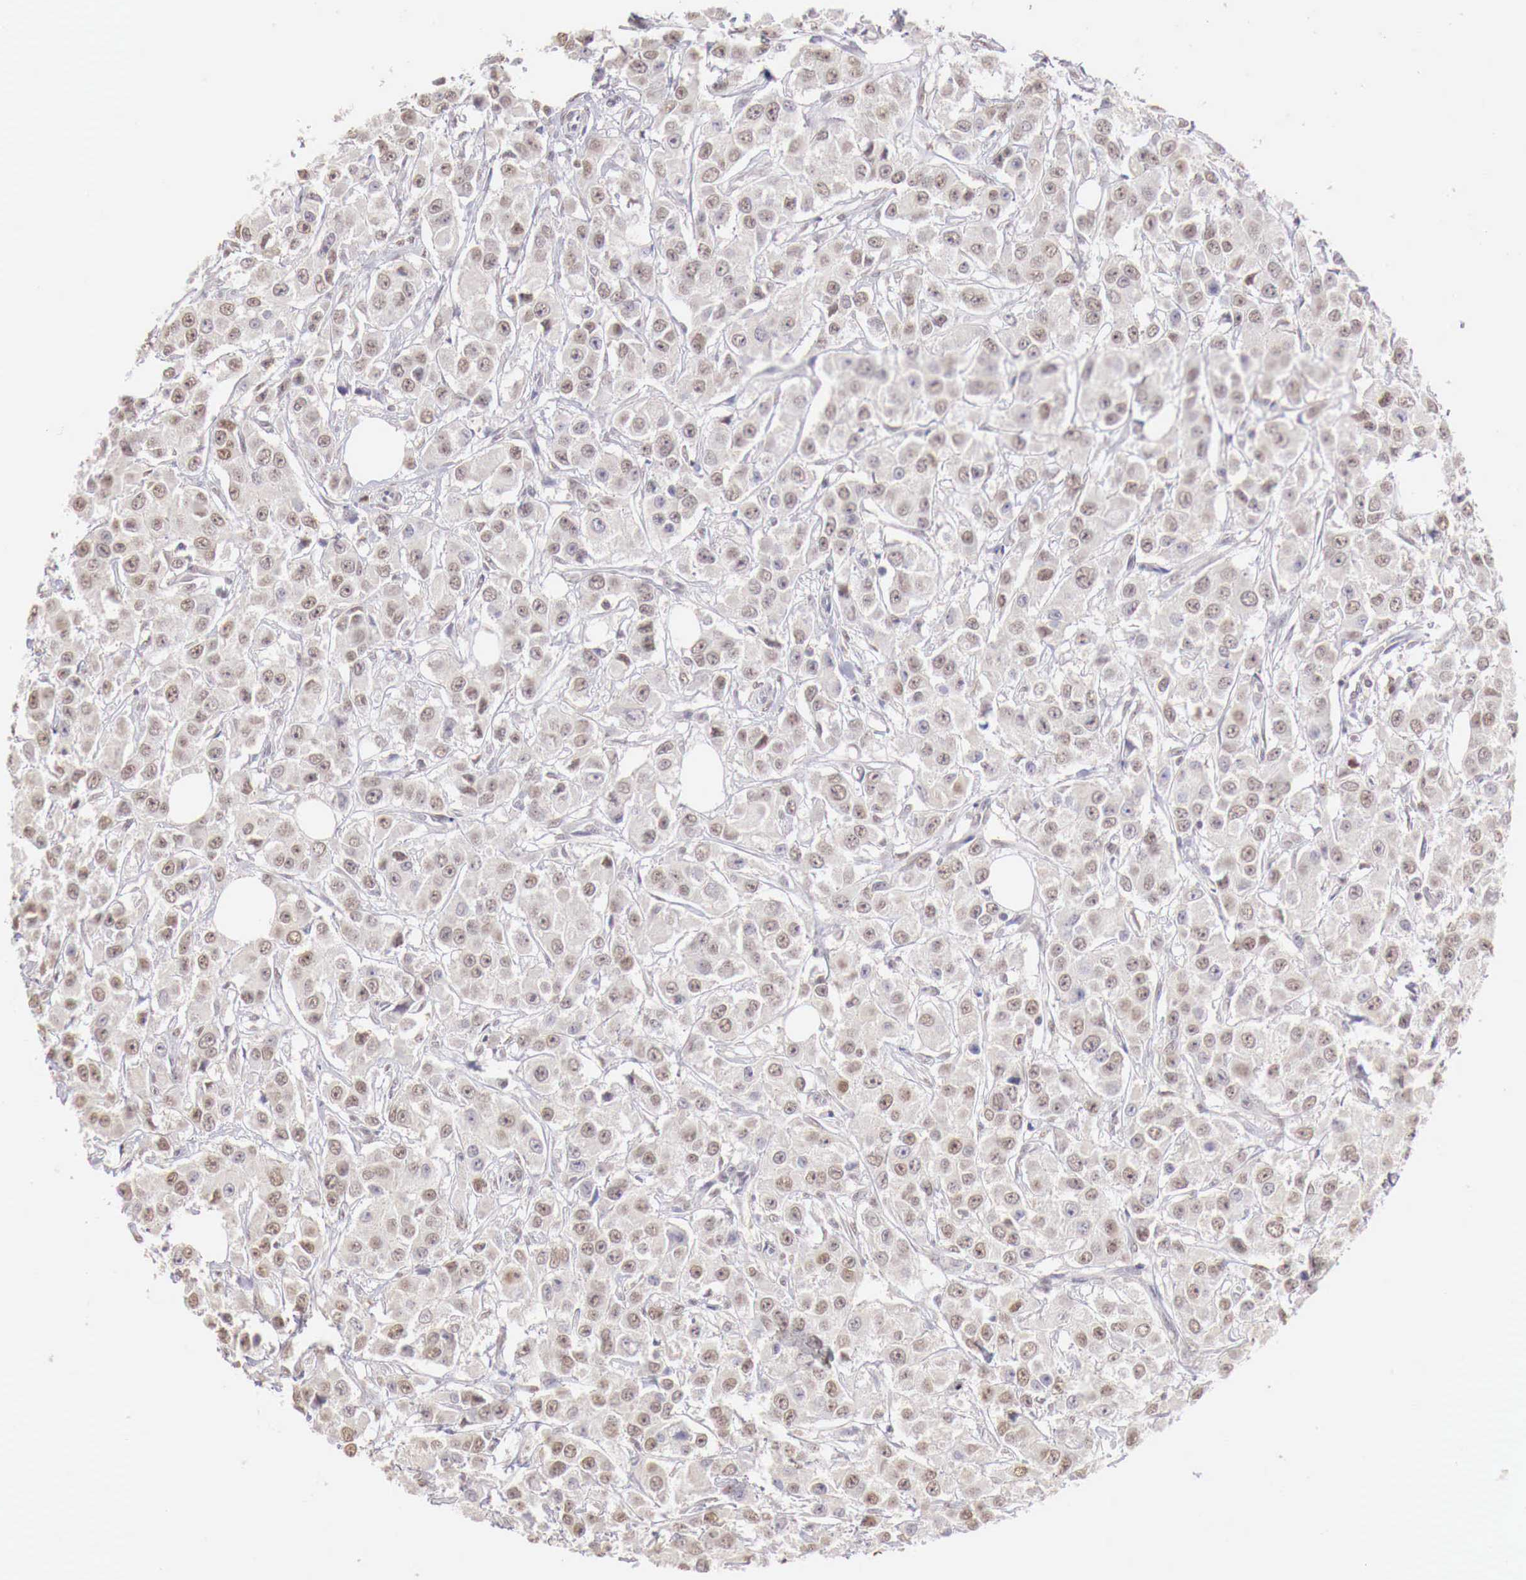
{"staining": {"intensity": "weak", "quantity": ">75%", "location": "nuclear"}, "tissue": "breast cancer", "cell_type": "Tumor cells", "image_type": "cancer", "snomed": [{"axis": "morphology", "description": "Duct carcinoma"}, {"axis": "topography", "description": "Breast"}], "caption": "A high-resolution image shows IHC staining of breast cancer (invasive ductal carcinoma), which reveals weak nuclear staining in approximately >75% of tumor cells.", "gene": "UBA1", "patient": {"sex": "female", "age": 58}}